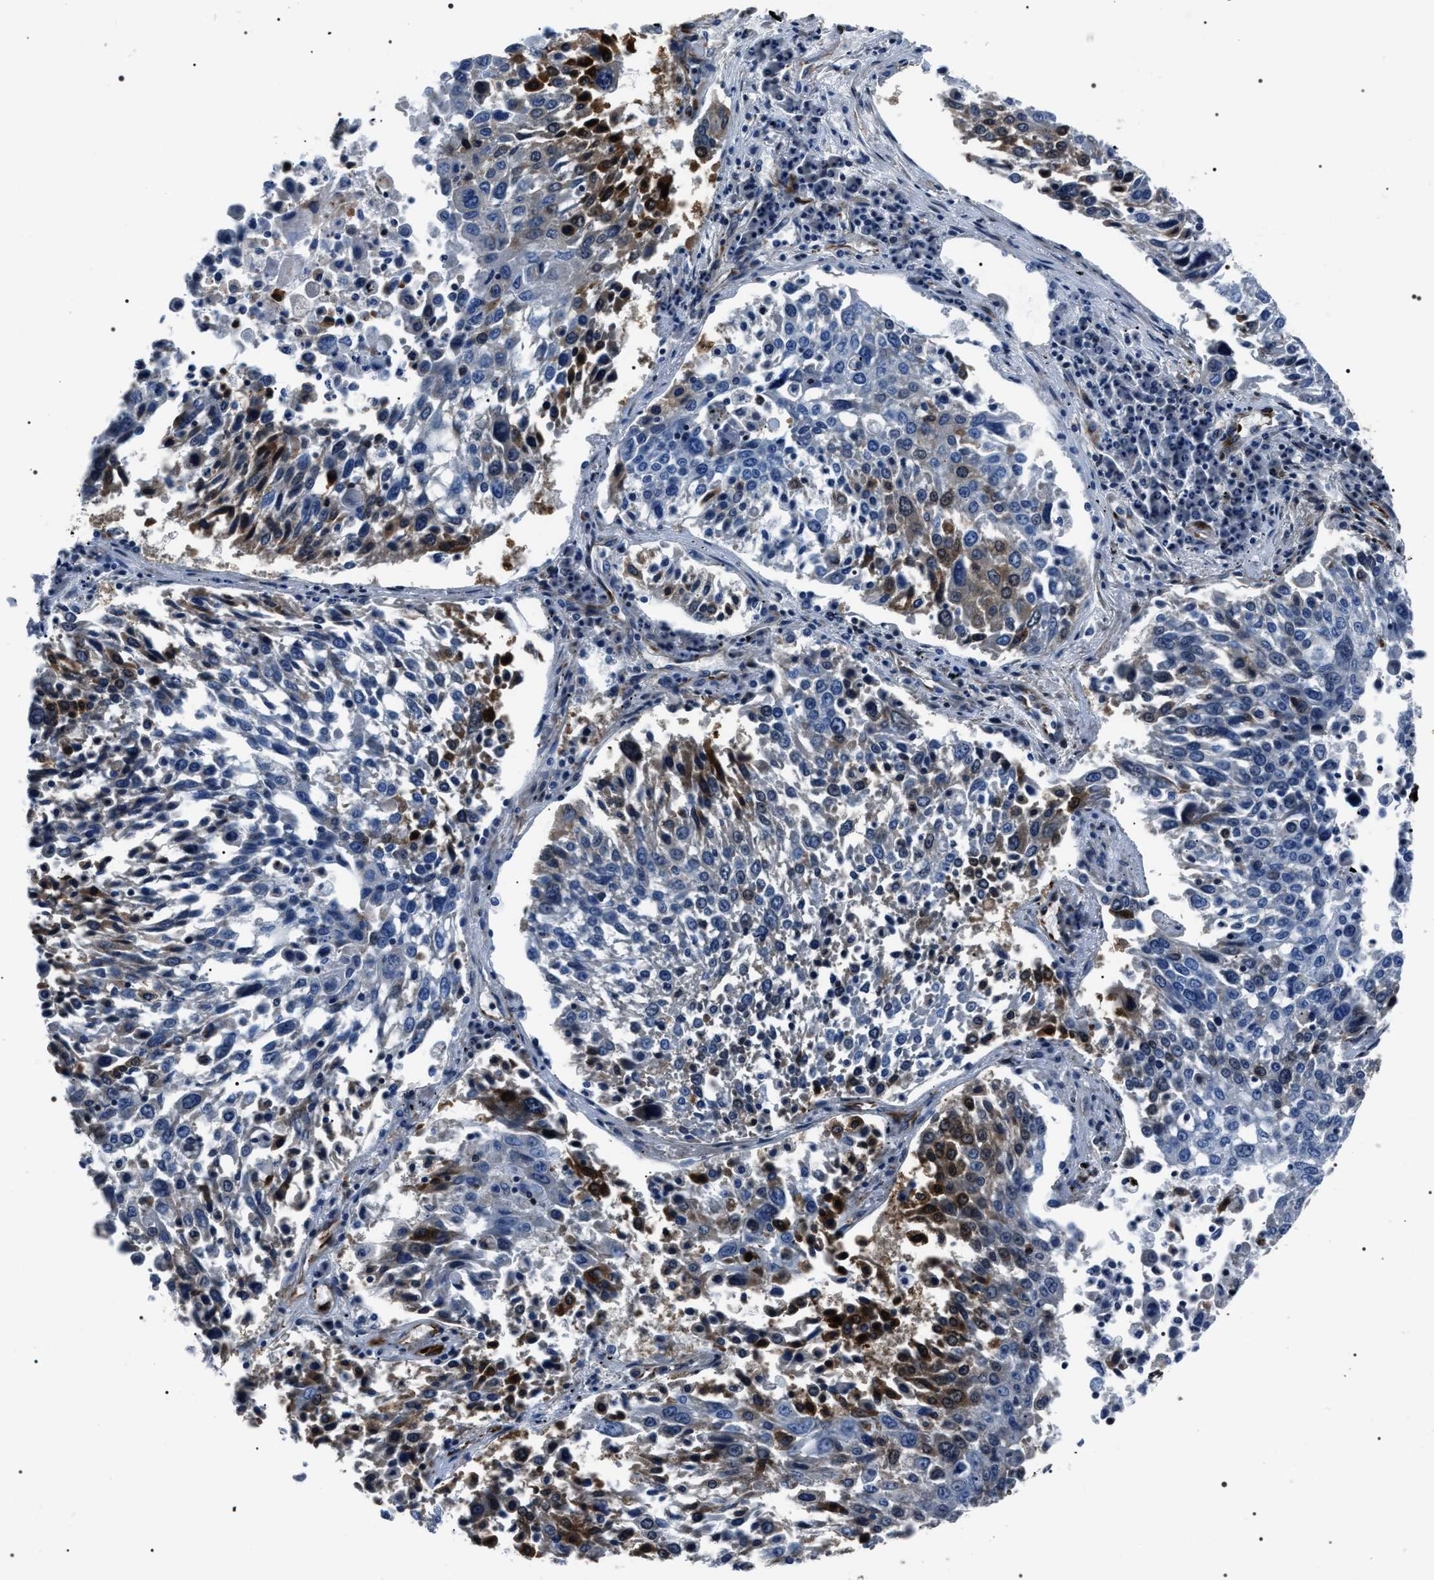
{"staining": {"intensity": "strong", "quantity": "<25%", "location": "cytoplasmic/membranous,nuclear"}, "tissue": "lung cancer", "cell_type": "Tumor cells", "image_type": "cancer", "snomed": [{"axis": "morphology", "description": "Squamous cell carcinoma, NOS"}, {"axis": "topography", "description": "Lung"}], "caption": "This photomicrograph reveals IHC staining of lung cancer, with medium strong cytoplasmic/membranous and nuclear positivity in approximately <25% of tumor cells.", "gene": "BAG2", "patient": {"sex": "male", "age": 65}}